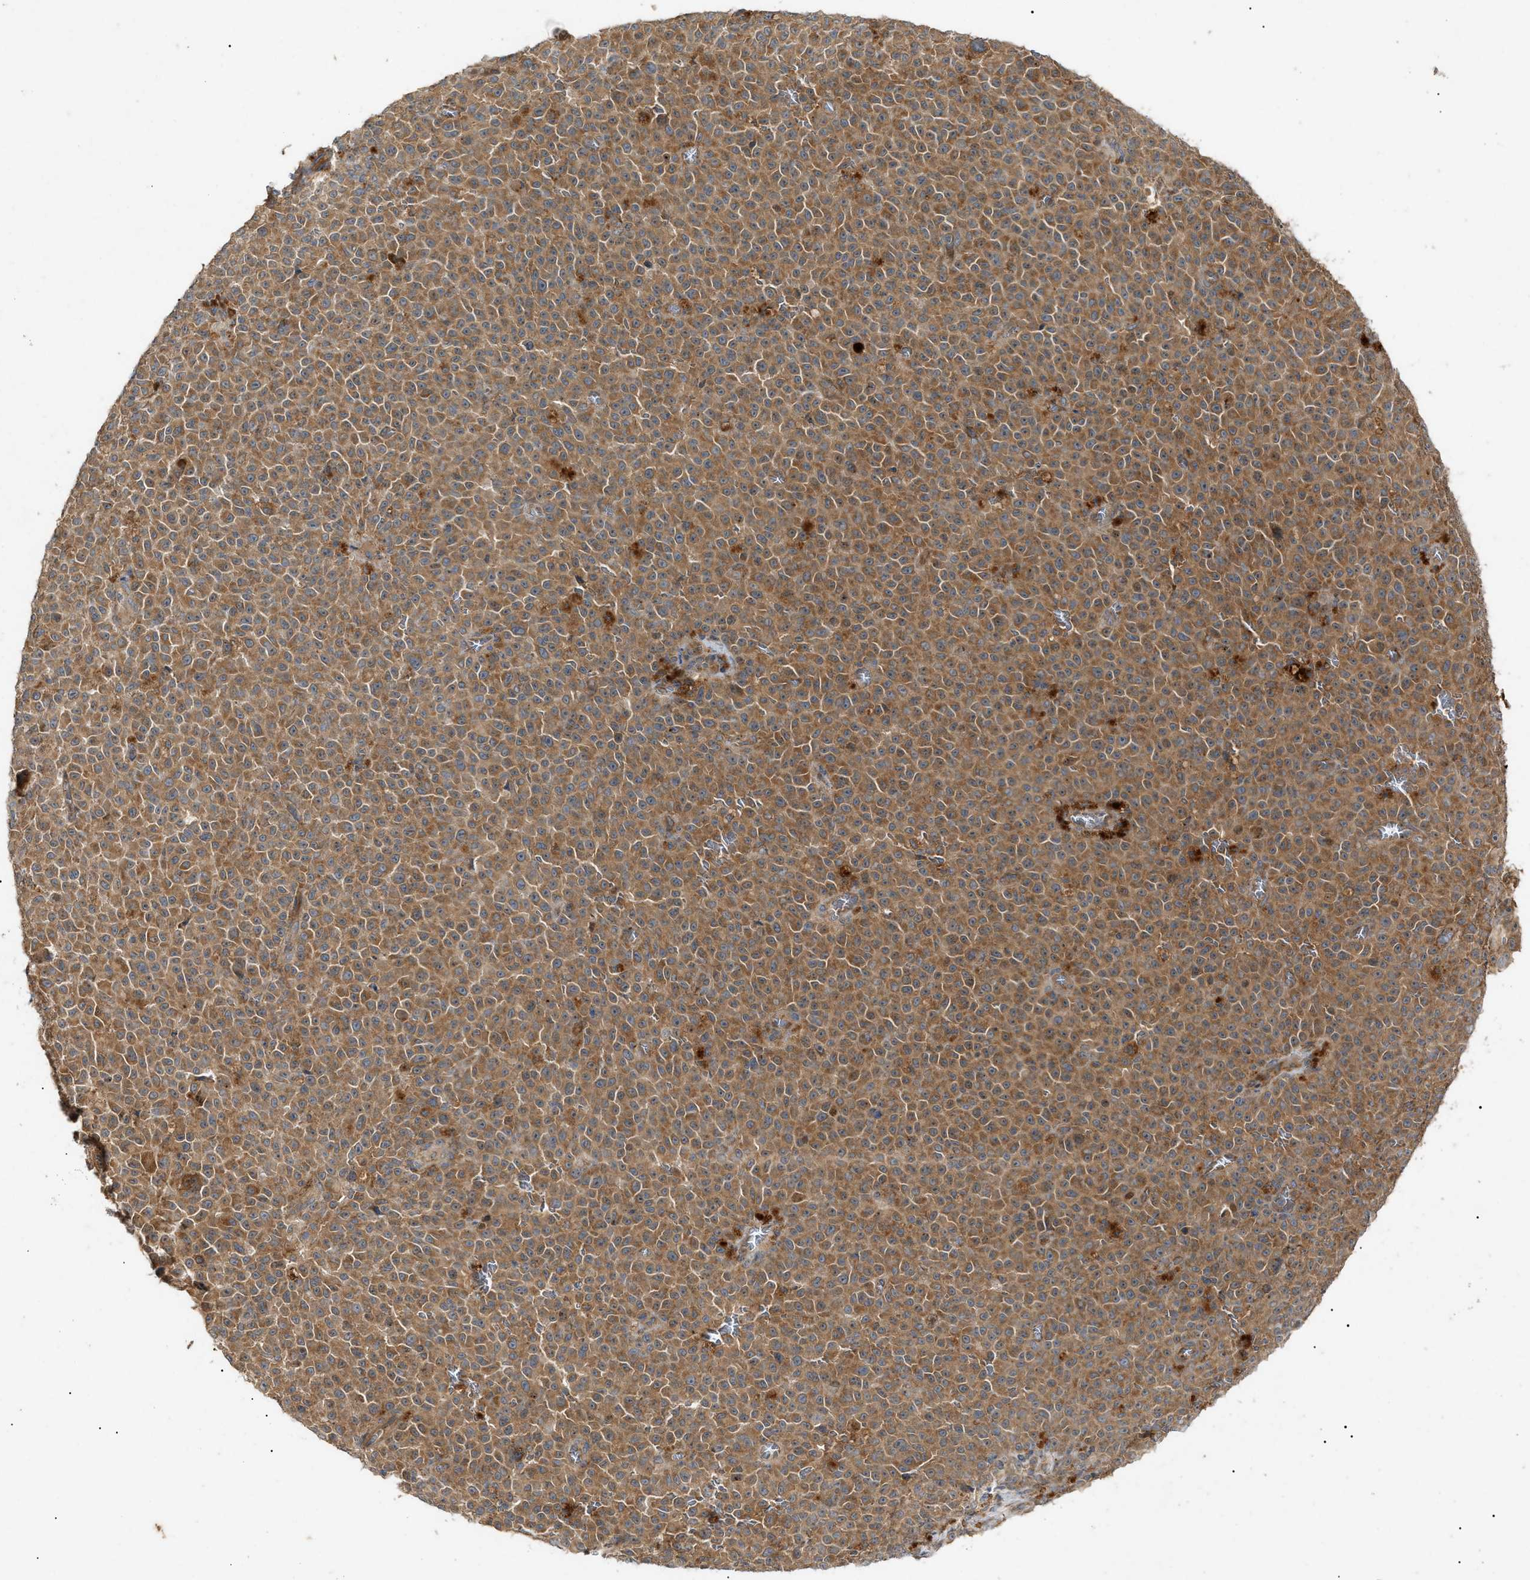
{"staining": {"intensity": "moderate", "quantity": ">75%", "location": "cytoplasmic/membranous"}, "tissue": "melanoma", "cell_type": "Tumor cells", "image_type": "cancer", "snomed": [{"axis": "morphology", "description": "Malignant melanoma, NOS"}, {"axis": "topography", "description": "Skin"}], "caption": "Brown immunohistochemical staining in melanoma reveals moderate cytoplasmic/membranous expression in about >75% of tumor cells.", "gene": "MTCH1", "patient": {"sex": "female", "age": 82}}